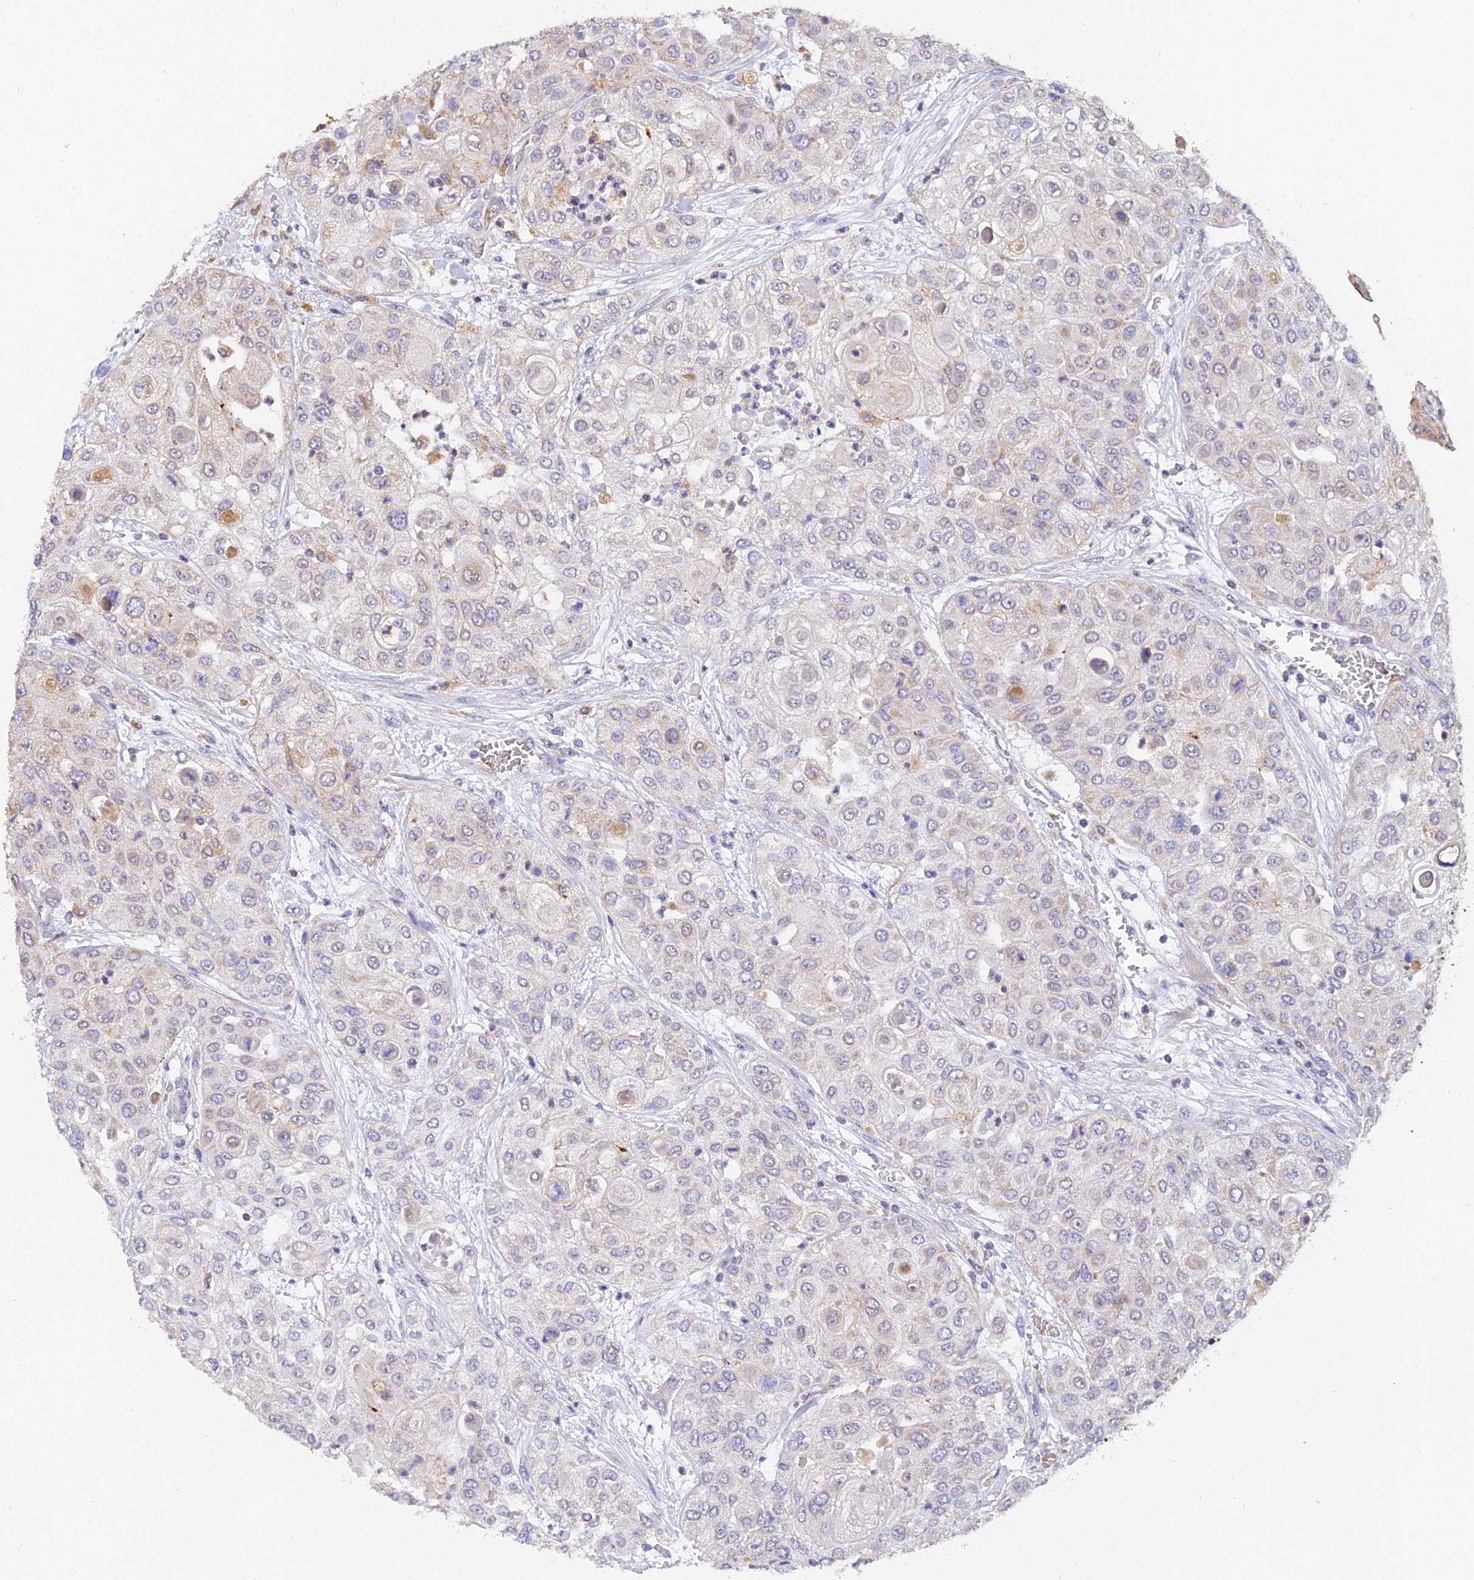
{"staining": {"intensity": "weak", "quantity": "<25%", "location": "cytoplasmic/membranous"}, "tissue": "urothelial cancer", "cell_type": "Tumor cells", "image_type": "cancer", "snomed": [{"axis": "morphology", "description": "Urothelial carcinoma, High grade"}, {"axis": "topography", "description": "Urinary bladder"}], "caption": "This is an immunohistochemistry image of human urothelial cancer. There is no positivity in tumor cells.", "gene": "ARL8B", "patient": {"sex": "female", "age": 79}}